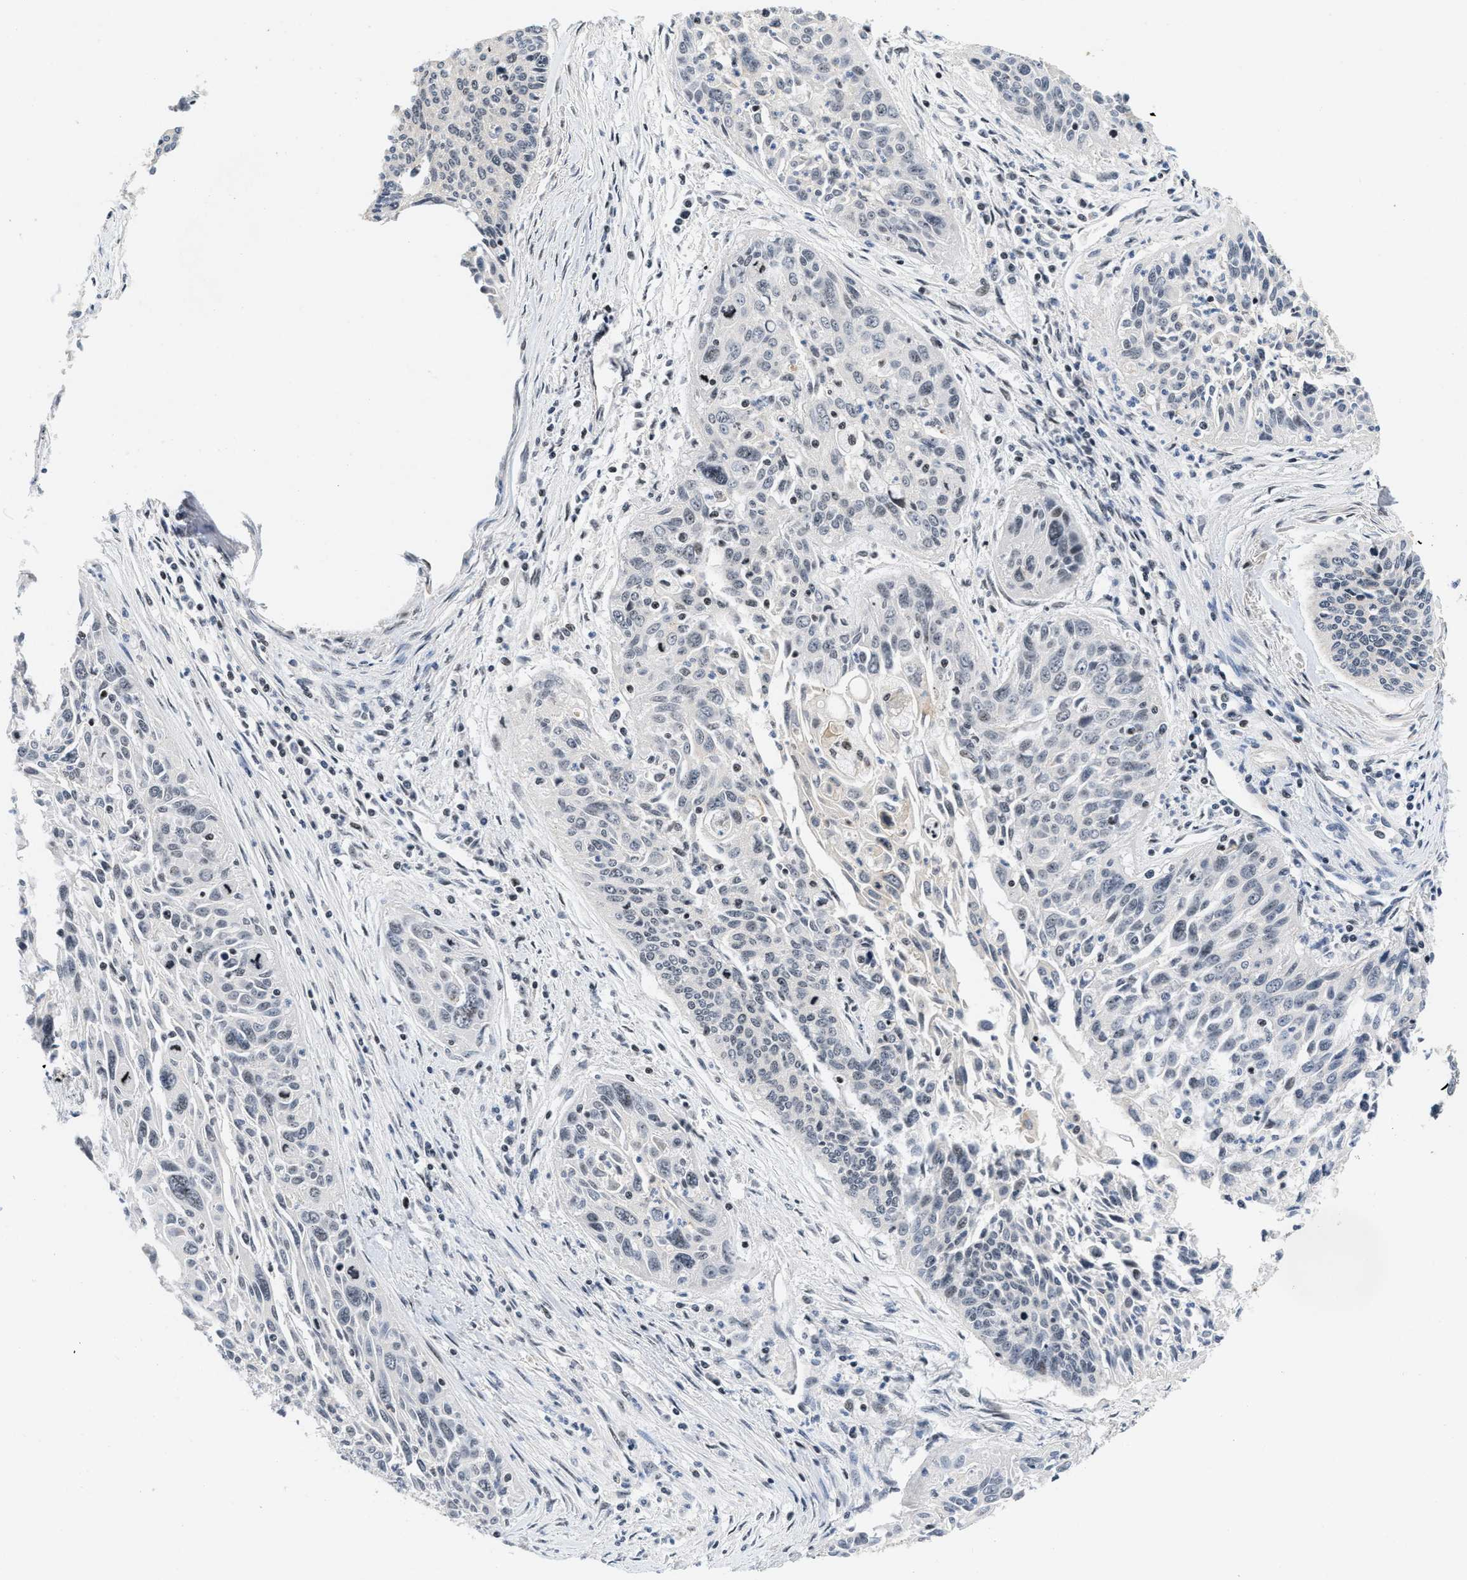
{"staining": {"intensity": "negative", "quantity": "none", "location": "none"}, "tissue": "cervical cancer", "cell_type": "Tumor cells", "image_type": "cancer", "snomed": [{"axis": "morphology", "description": "Squamous cell carcinoma, NOS"}, {"axis": "topography", "description": "Cervix"}], "caption": "Tumor cells show no significant protein staining in cervical cancer (squamous cell carcinoma). (Immunohistochemistry (ihc), brightfield microscopy, high magnification).", "gene": "VIP", "patient": {"sex": "female", "age": 55}}